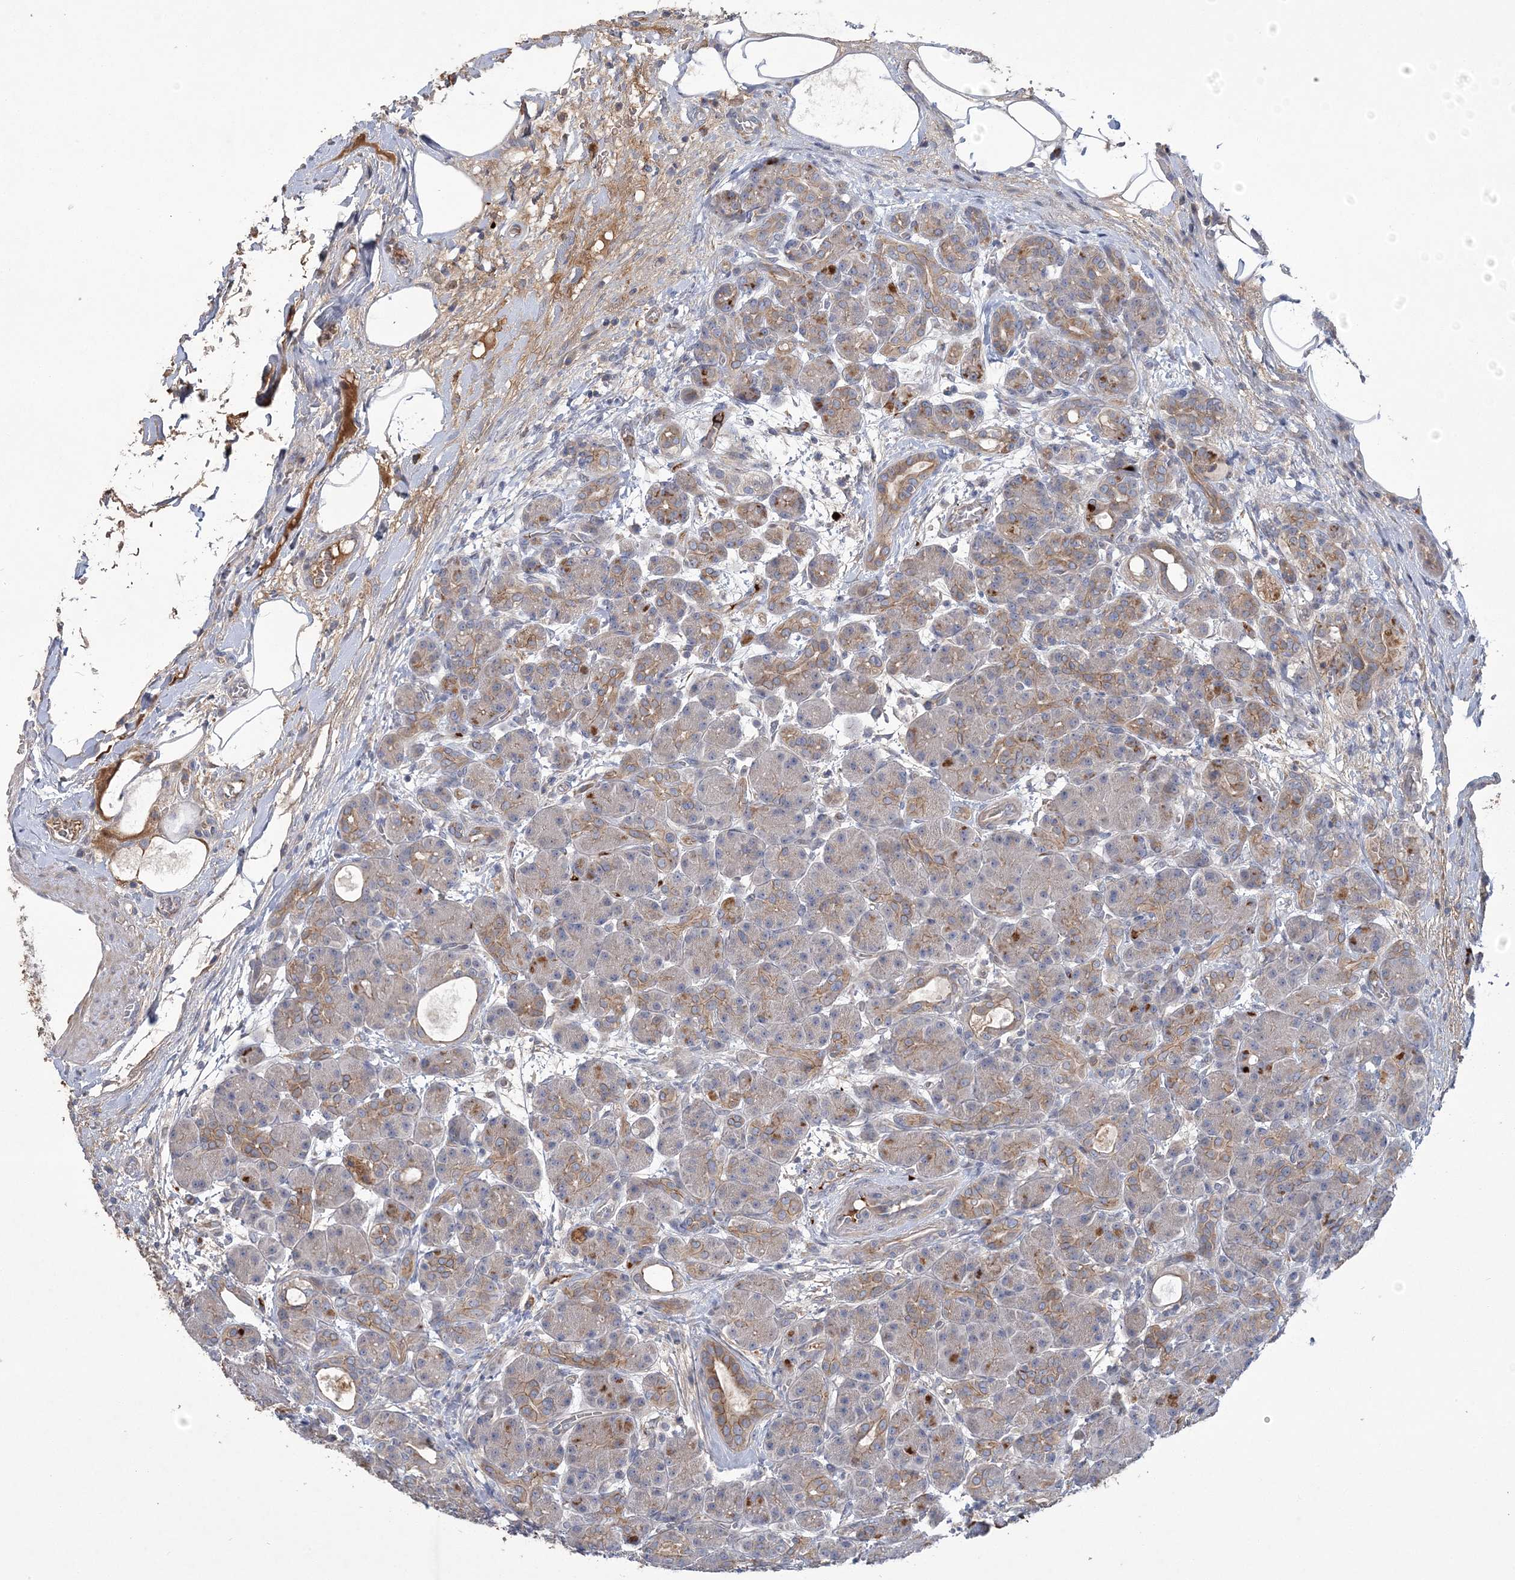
{"staining": {"intensity": "moderate", "quantity": "25%-75%", "location": "cytoplasmic/membranous"}, "tissue": "pancreas", "cell_type": "Exocrine glandular cells", "image_type": "normal", "snomed": [{"axis": "morphology", "description": "Normal tissue, NOS"}, {"axis": "topography", "description": "Pancreas"}], "caption": "About 25%-75% of exocrine glandular cells in unremarkable human pancreas exhibit moderate cytoplasmic/membranous protein staining as visualized by brown immunohistochemical staining.", "gene": "WBP1L", "patient": {"sex": "male", "age": 63}}